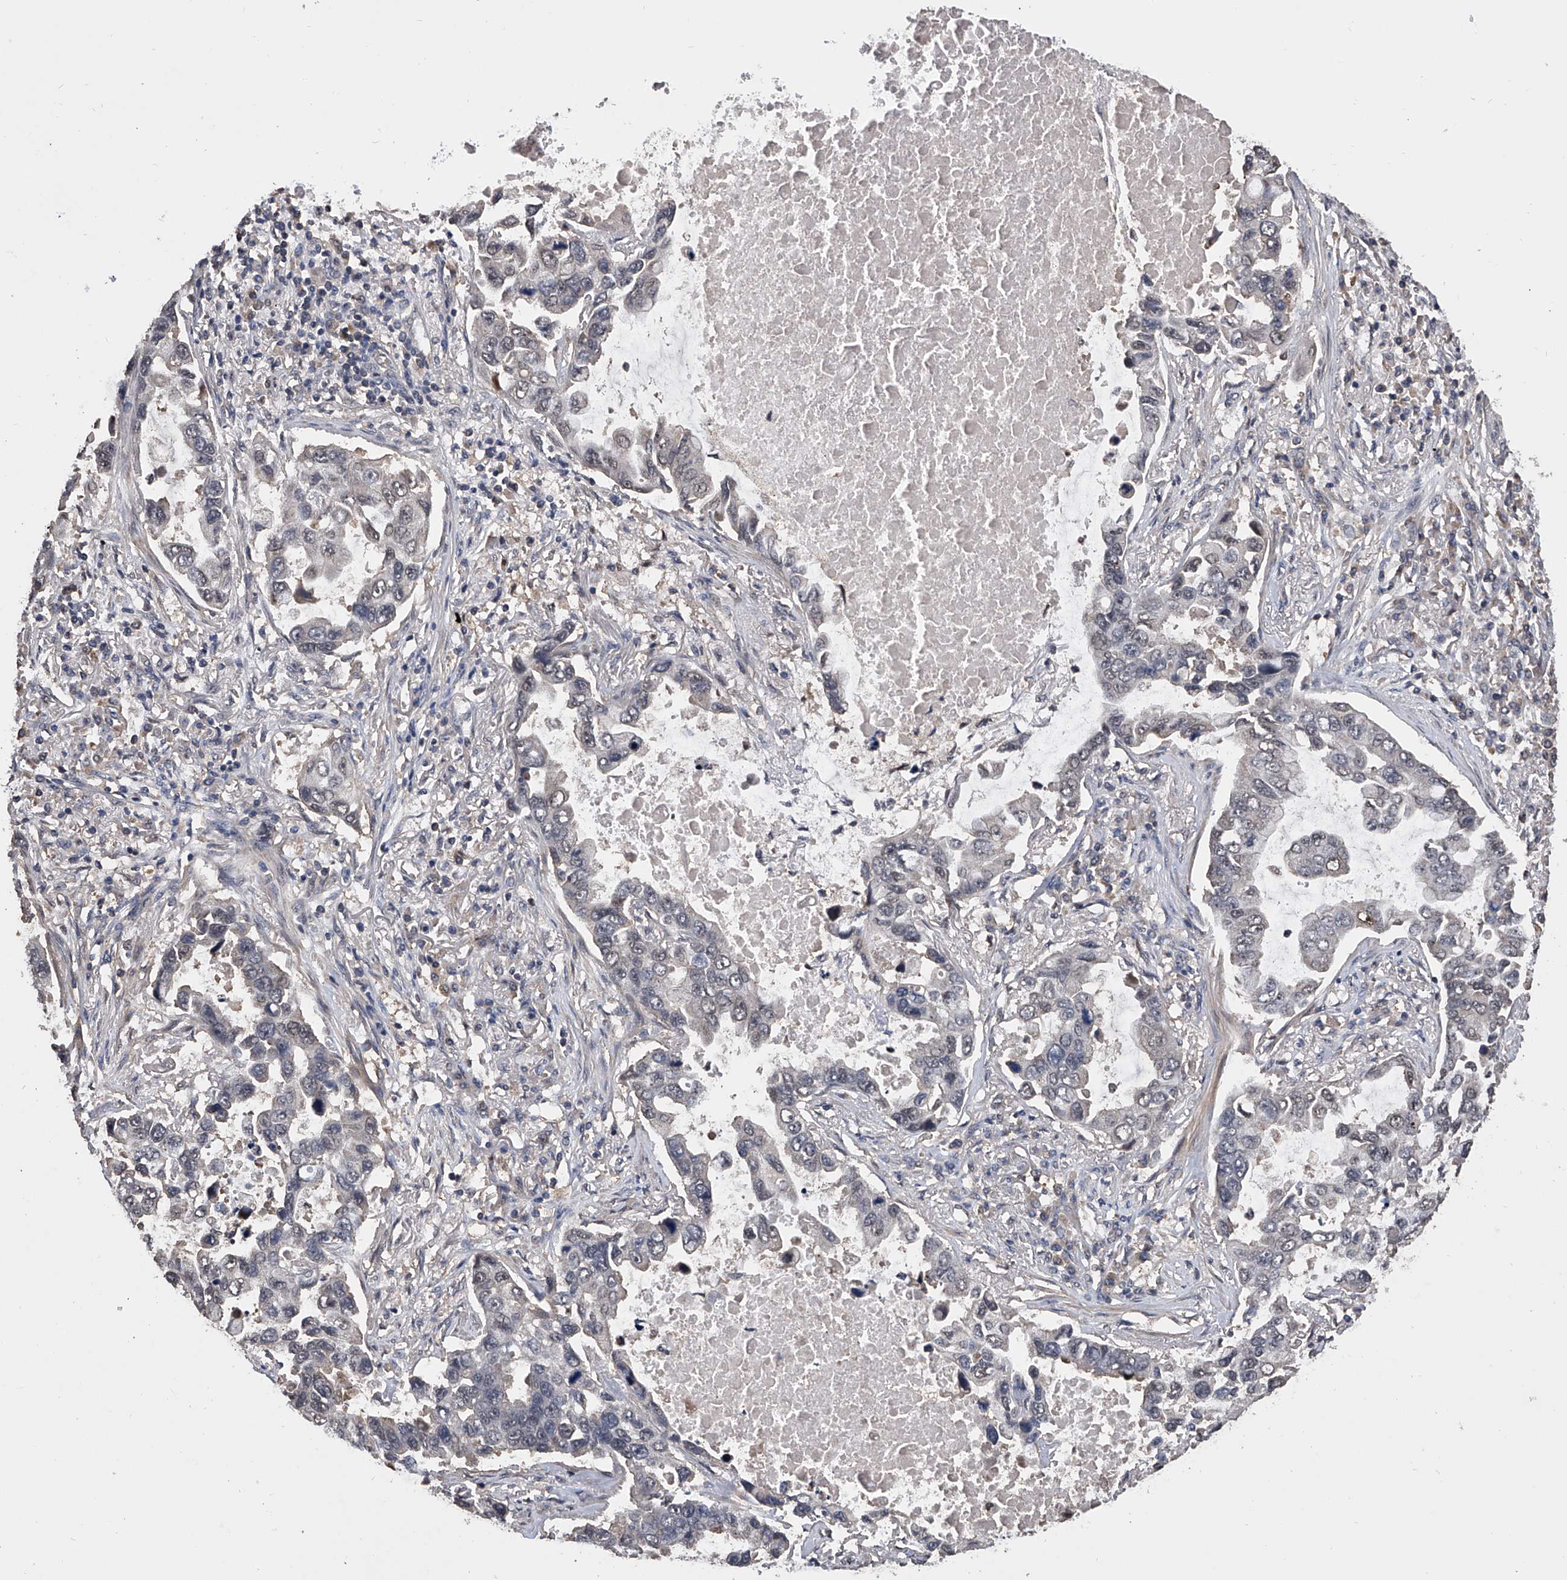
{"staining": {"intensity": "negative", "quantity": "none", "location": "none"}, "tissue": "lung cancer", "cell_type": "Tumor cells", "image_type": "cancer", "snomed": [{"axis": "morphology", "description": "Adenocarcinoma, NOS"}, {"axis": "topography", "description": "Lung"}], "caption": "Protein analysis of adenocarcinoma (lung) exhibits no significant positivity in tumor cells. The staining was performed using DAB (3,3'-diaminobenzidine) to visualize the protein expression in brown, while the nuclei were stained in blue with hematoxylin (Magnification: 20x).", "gene": "EFCAB7", "patient": {"sex": "male", "age": 64}}